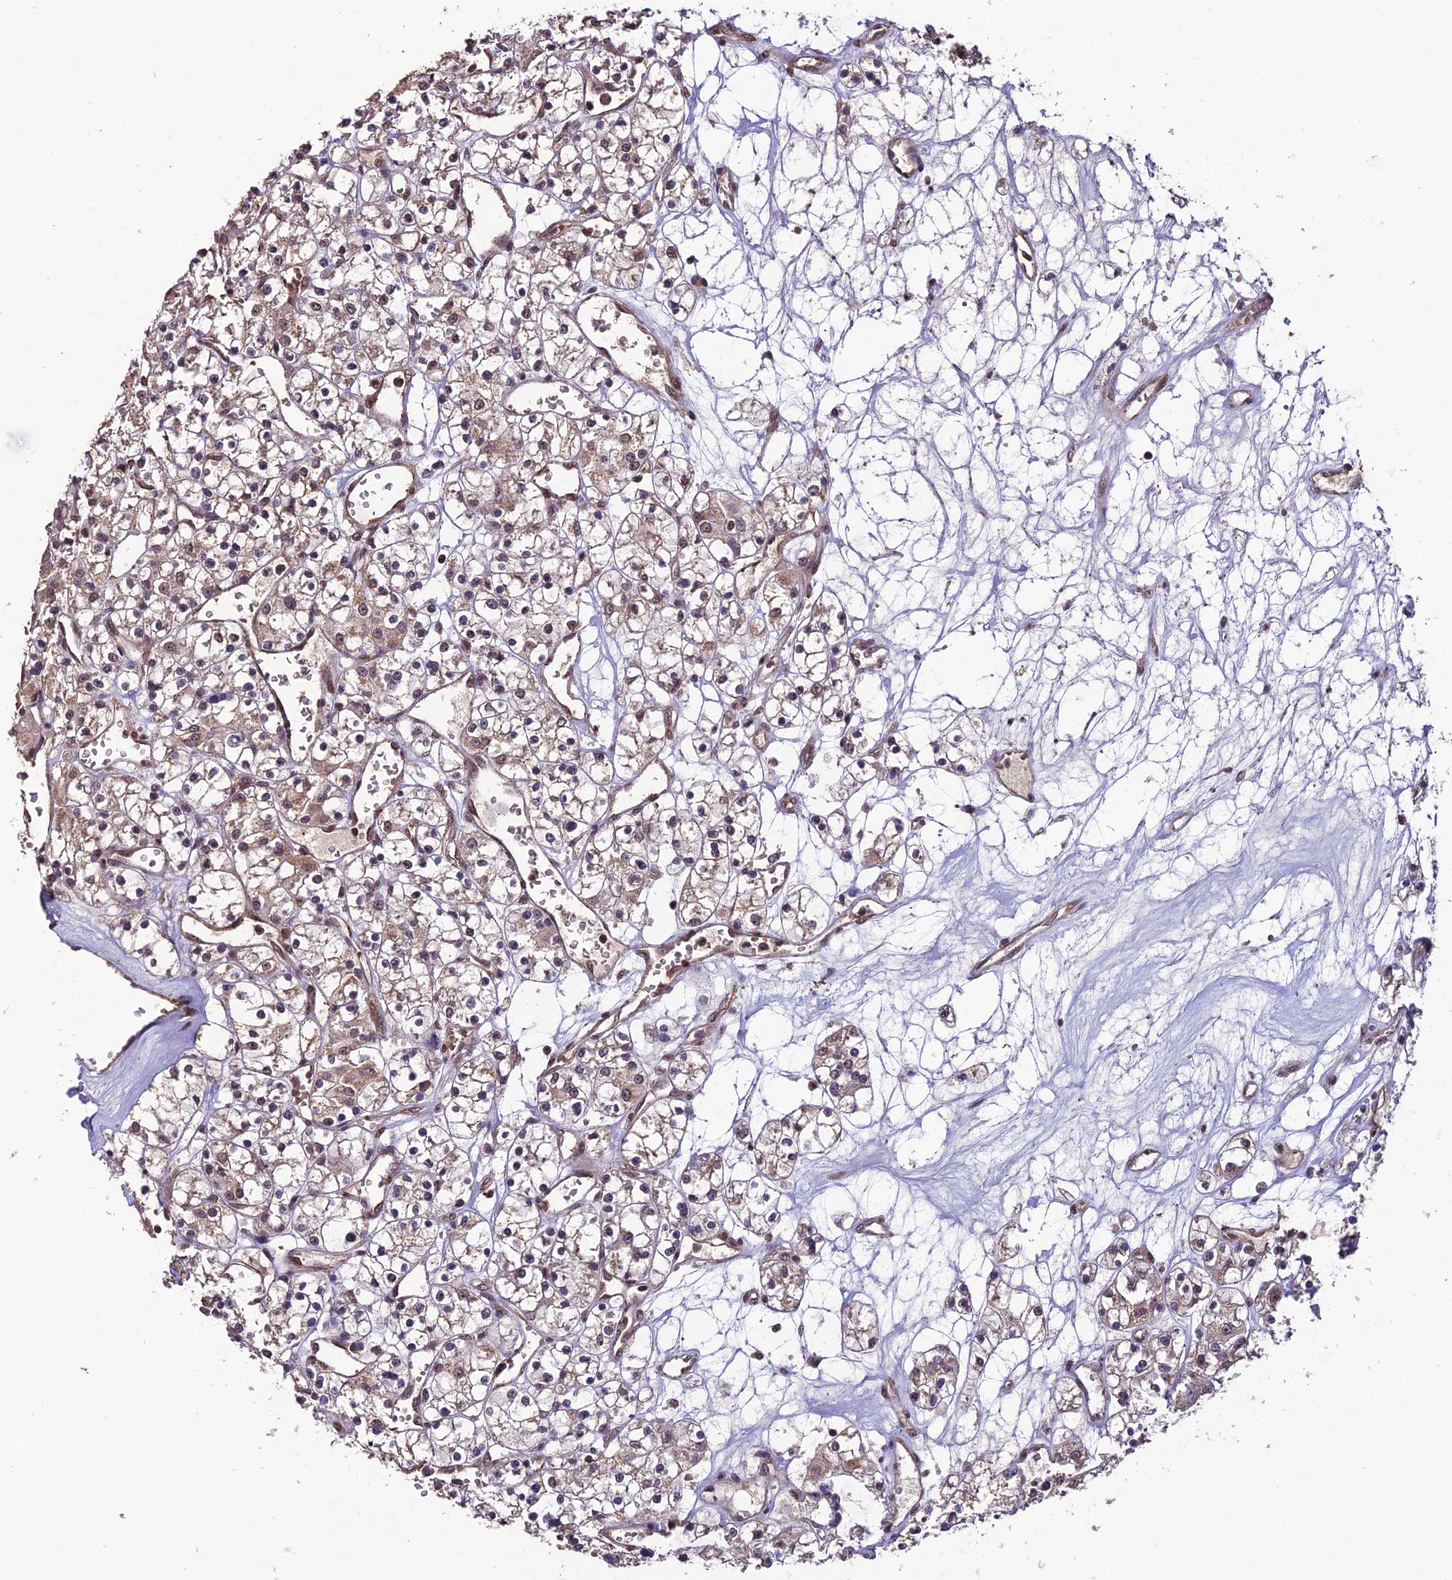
{"staining": {"intensity": "weak", "quantity": ">75%", "location": "nuclear"}, "tissue": "renal cancer", "cell_type": "Tumor cells", "image_type": "cancer", "snomed": [{"axis": "morphology", "description": "Adenocarcinoma, NOS"}, {"axis": "topography", "description": "Kidney"}], "caption": "Tumor cells display weak nuclear positivity in about >75% of cells in renal cancer.", "gene": "CABIN1", "patient": {"sex": "female", "age": 59}}